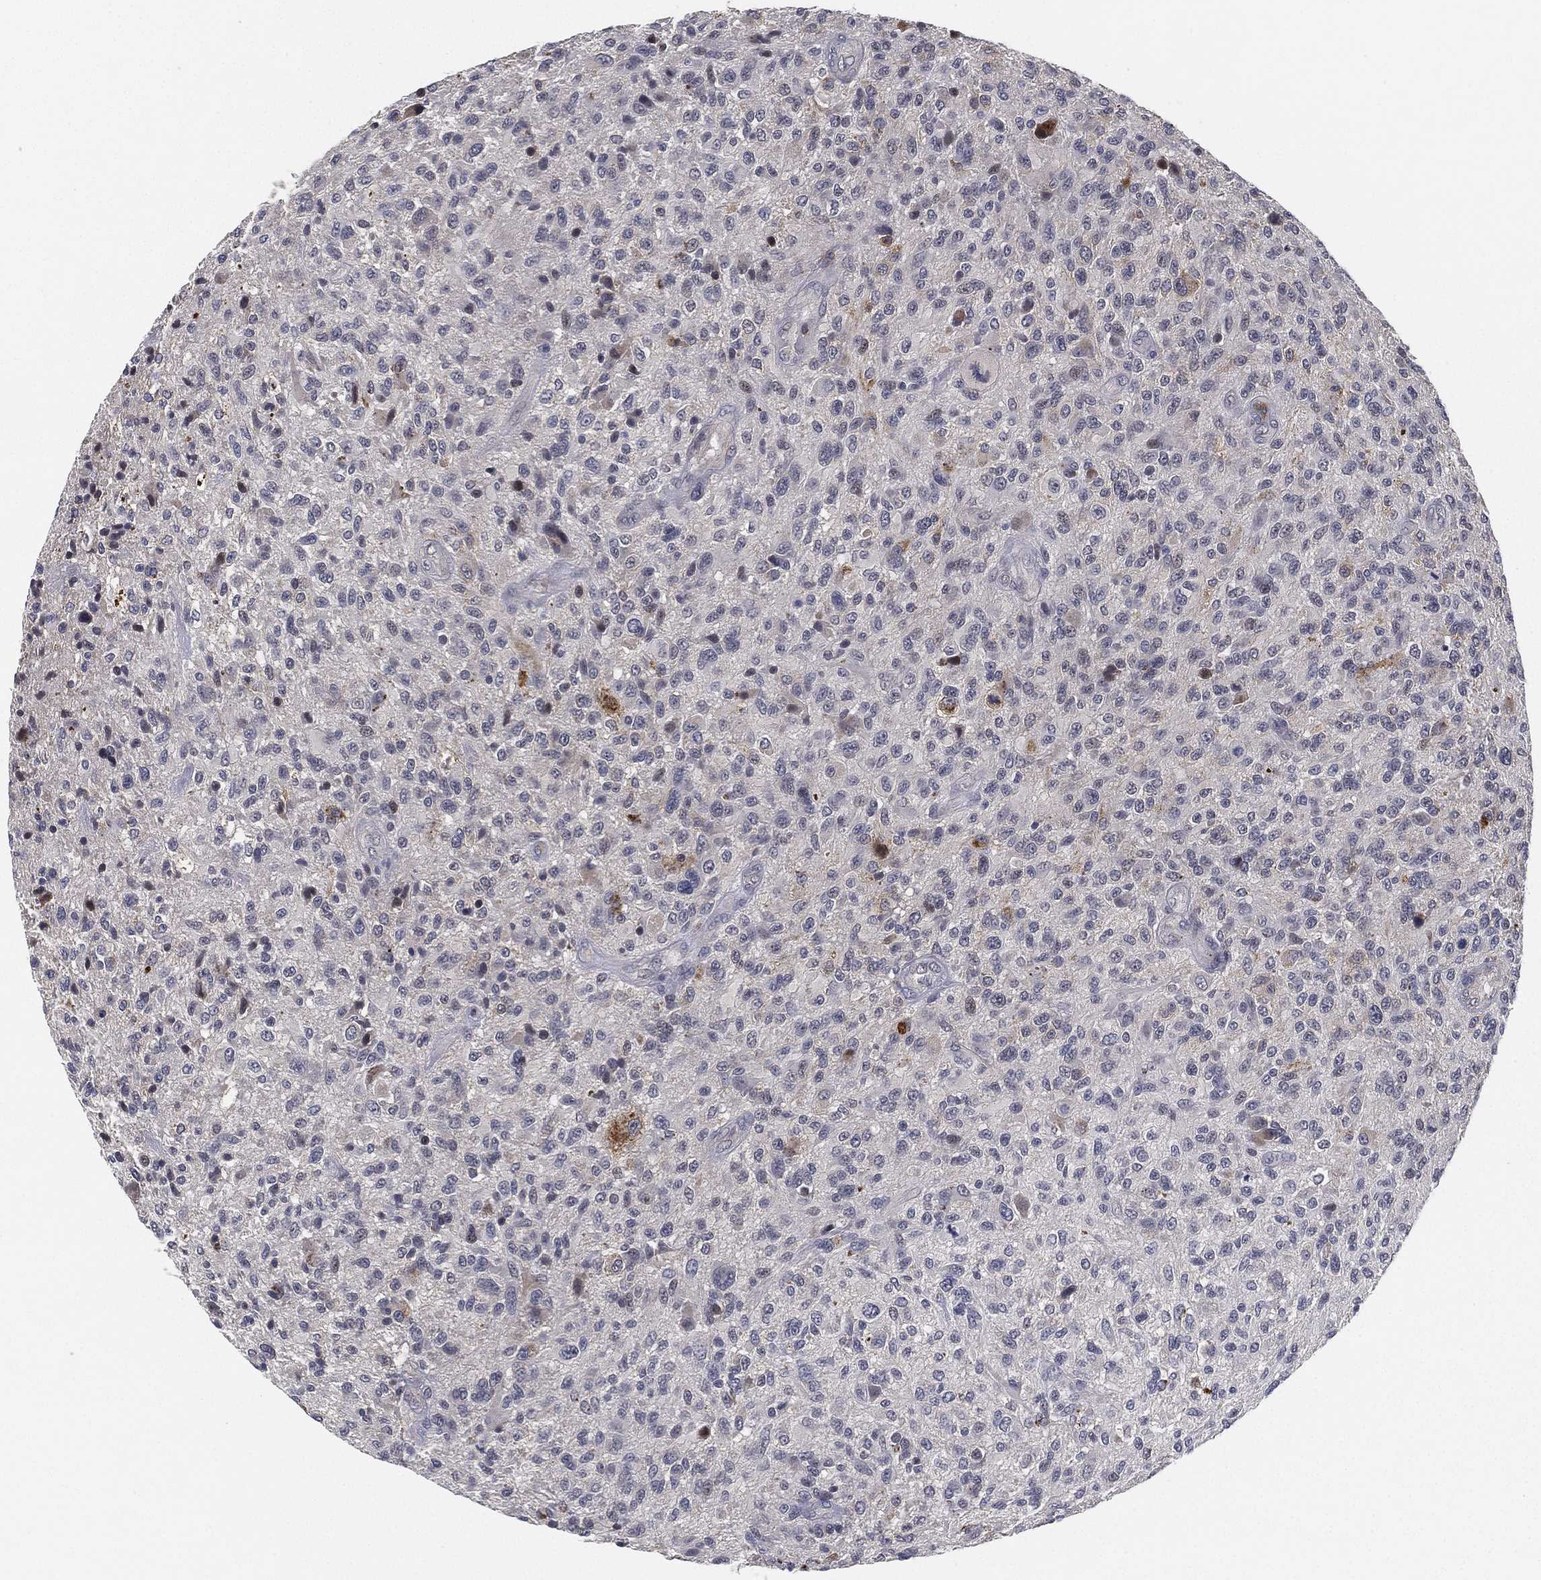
{"staining": {"intensity": "negative", "quantity": "none", "location": "none"}, "tissue": "glioma", "cell_type": "Tumor cells", "image_type": "cancer", "snomed": [{"axis": "morphology", "description": "Glioma, malignant, High grade"}, {"axis": "topography", "description": "Brain"}], "caption": "The IHC histopathology image has no significant expression in tumor cells of glioma tissue. (Stains: DAB (3,3'-diaminobenzidine) IHC with hematoxylin counter stain, Microscopy: brightfield microscopy at high magnification).", "gene": "CFAP251", "patient": {"sex": "male", "age": 47}}